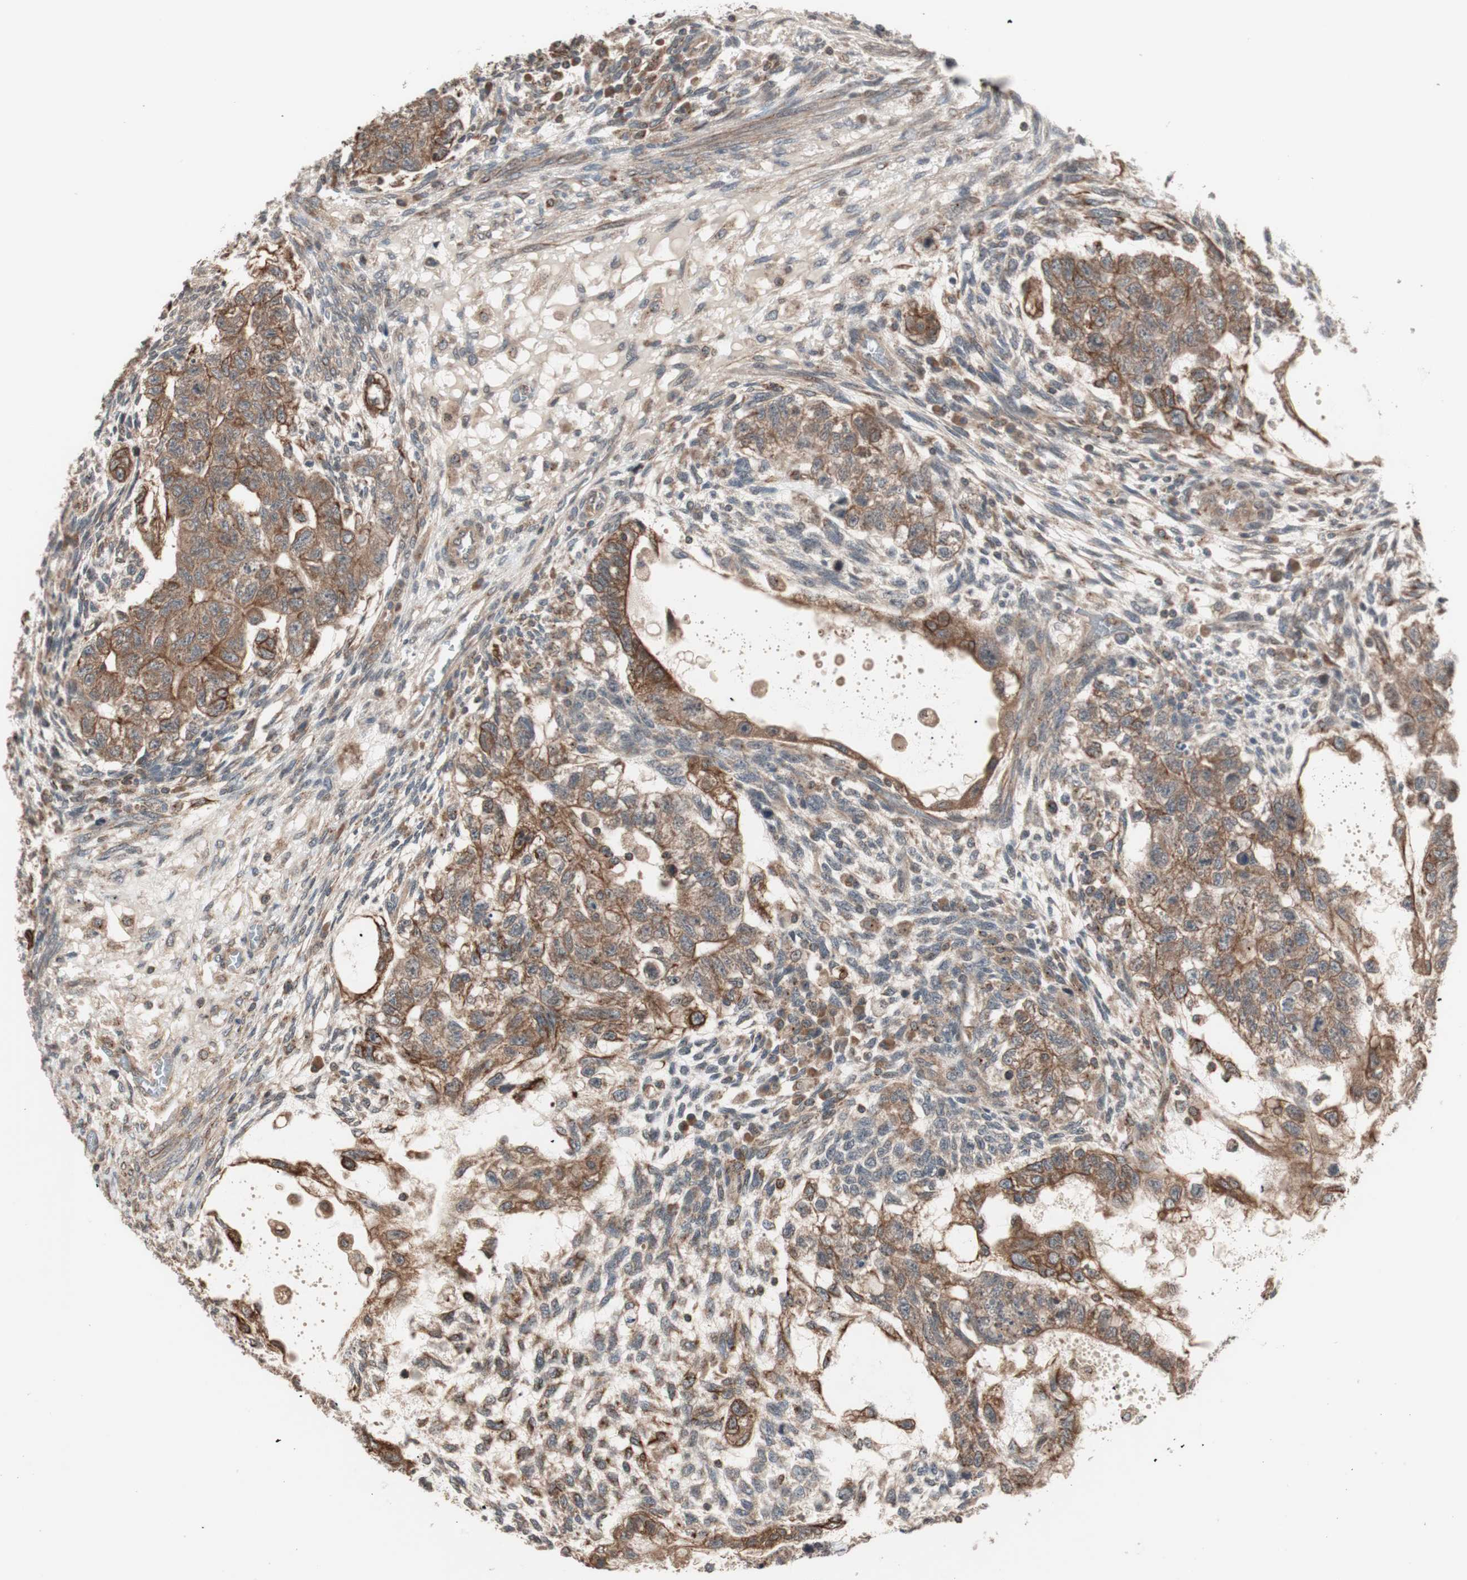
{"staining": {"intensity": "moderate", "quantity": ">75%", "location": "cytoplasmic/membranous"}, "tissue": "testis cancer", "cell_type": "Tumor cells", "image_type": "cancer", "snomed": [{"axis": "morphology", "description": "Normal tissue, NOS"}, {"axis": "morphology", "description": "Carcinoma, Embryonal, NOS"}, {"axis": "topography", "description": "Testis"}], "caption": "This is an image of immunohistochemistry (IHC) staining of testis embryonal carcinoma, which shows moderate staining in the cytoplasmic/membranous of tumor cells.", "gene": "FBXO5", "patient": {"sex": "male", "age": 36}}